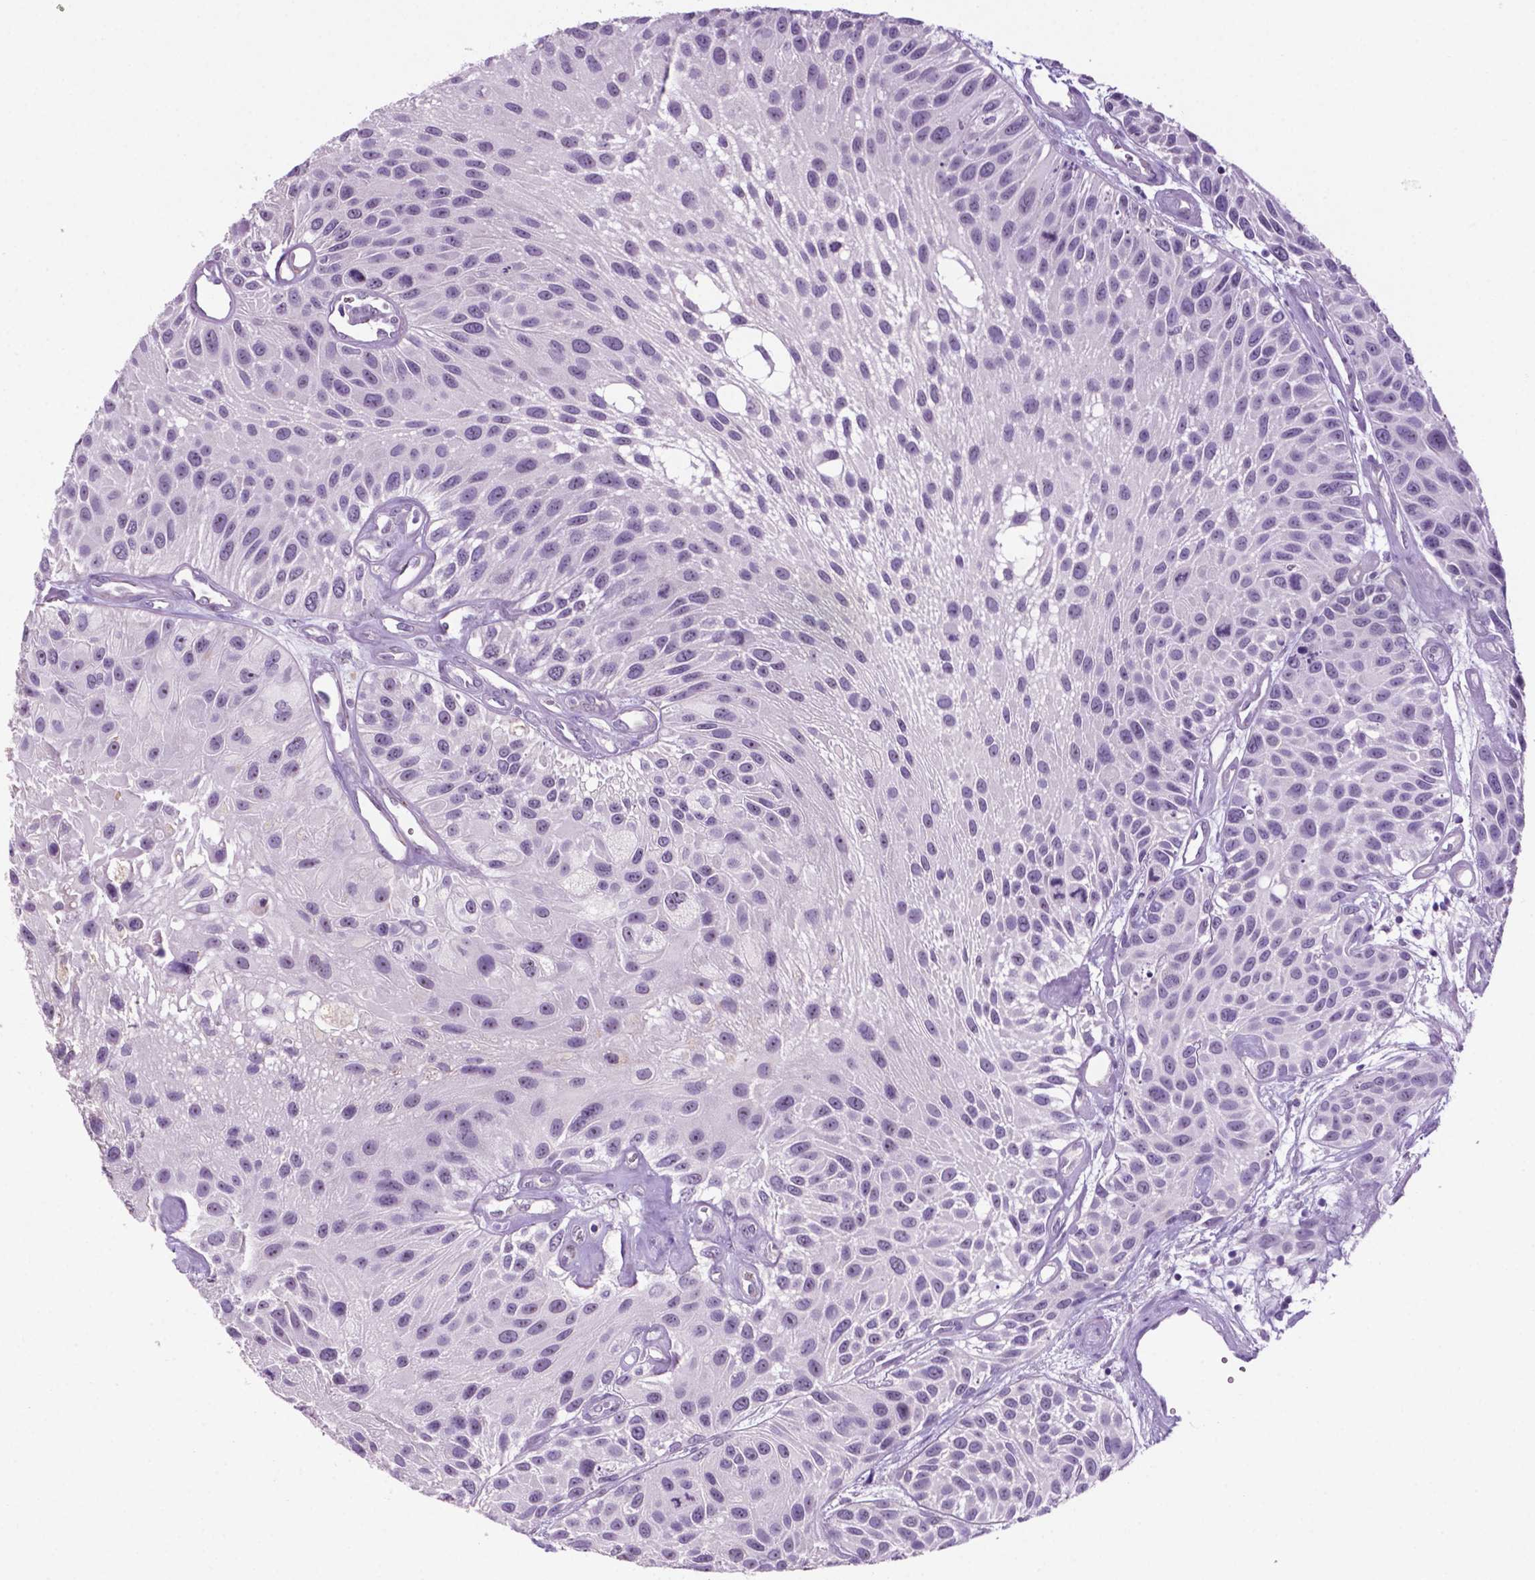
{"staining": {"intensity": "negative", "quantity": "none", "location": "none"}, "tissue": "urothelial cancer", "cell_type": "Tumor cells", "image_type": "cancer", "snomed": [{"axis": "morphology", "description": "Urothelial carcinoma, Low grade"}, {"axis": "topography", "description": "Urinary bladder"}], "caption": "High power microscopy image of an immunohistochemistry micrograph of urothelial cancer, revealing no significant positivity in tumor cells. The staining is performed using DAB brown chromogen with nuclei counter-stained in using hematoxylin.", "gene": "C18orf21", "patient": {"sex": "female", "age": 87}}